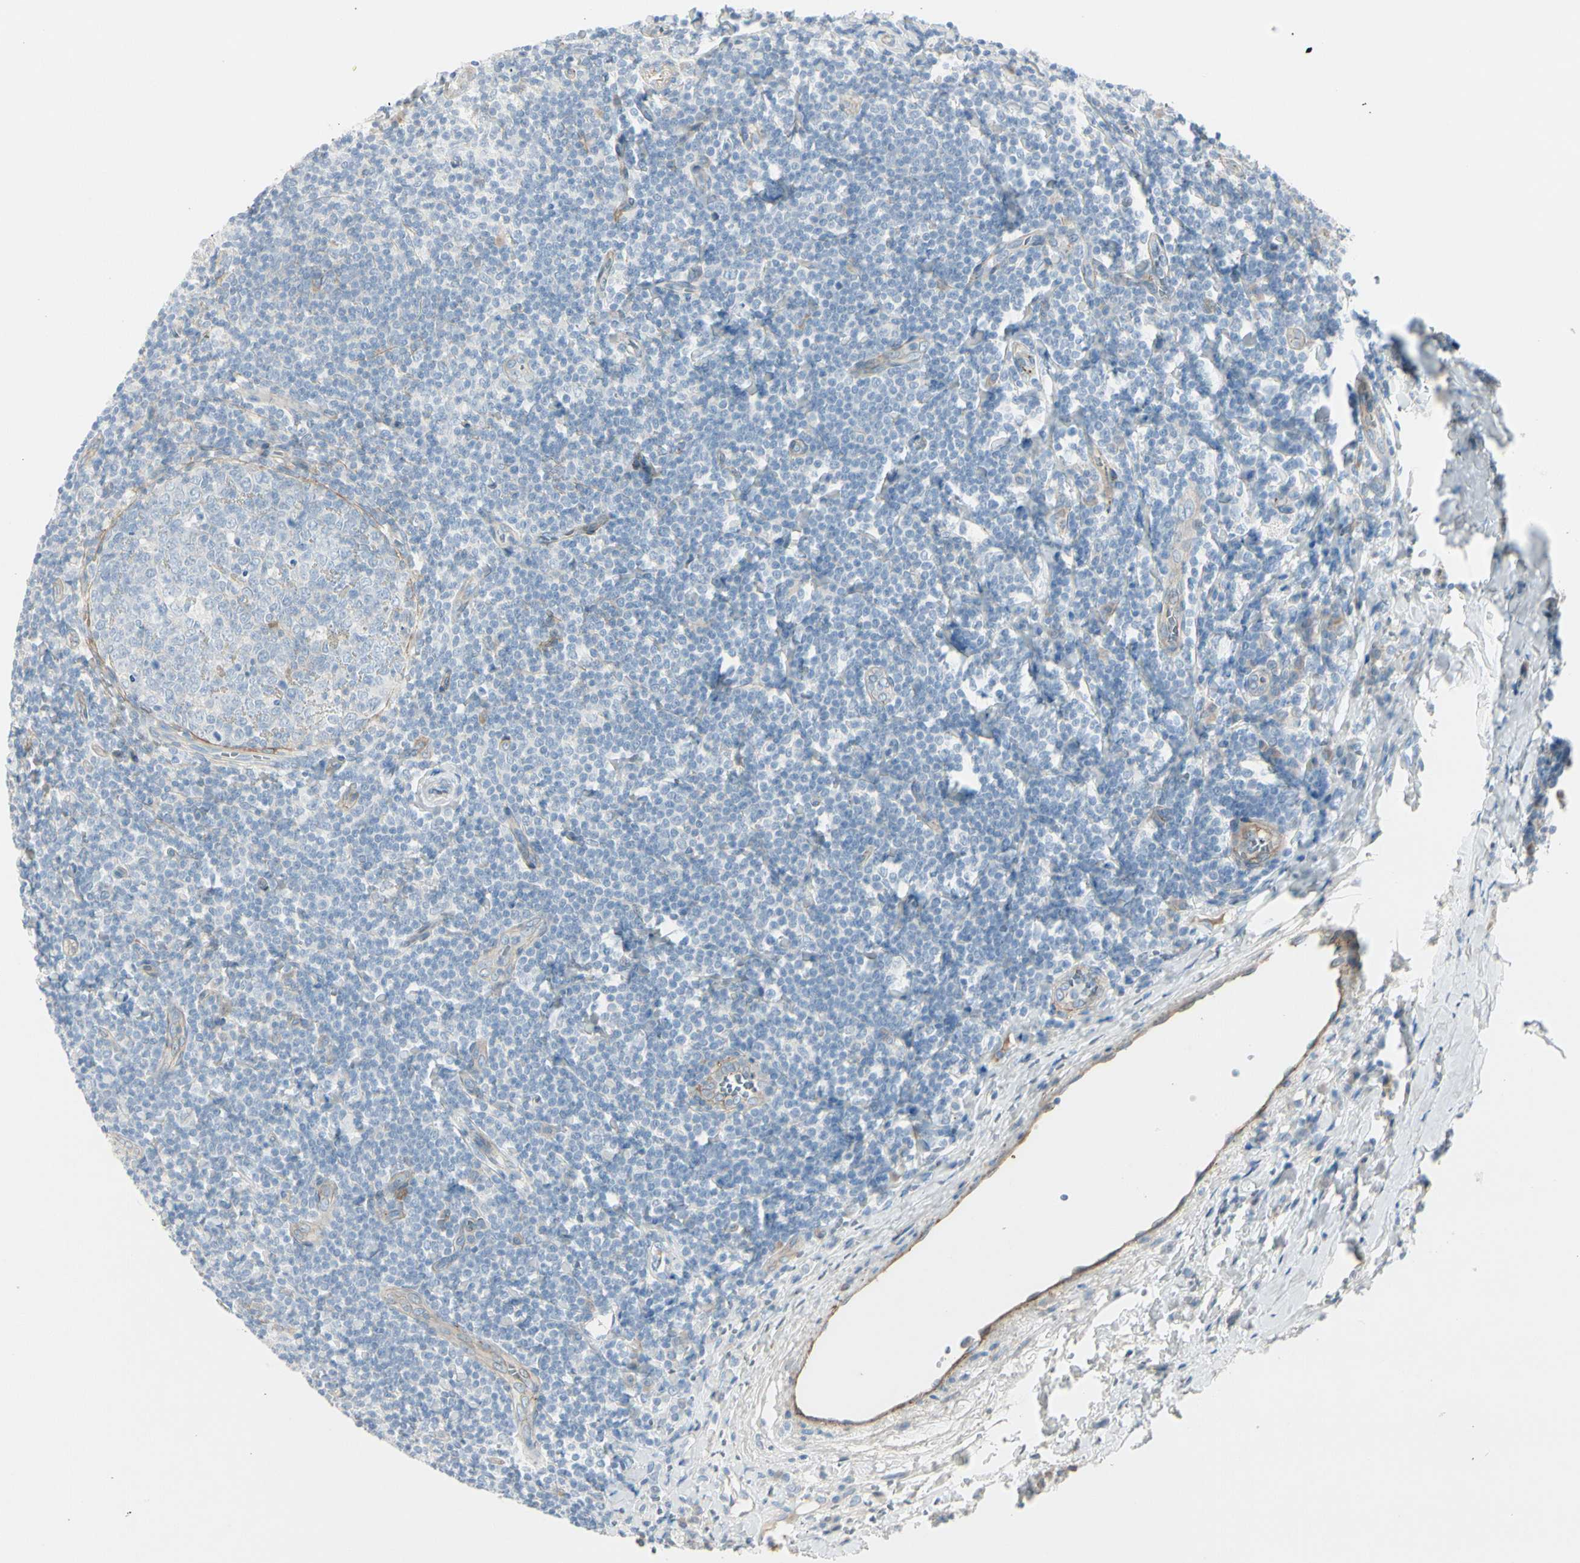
{"staining": {"intensity": "negative", "quantity": "none", "location": "none"}, "tissue": "tonsil", "cell_type": "Germinal center cells", "image_type": "normal", "snomed": [{"axis": "morphology", "description": "Normal tissue, NOS"}, {"axis": "topography", "description": "Tonsil"}], "caption": "DAB immunohistochemical staining of benign tonsil demonstrates no significant staining in germinal center cells.", "gene": "CACNA2D1", "patient": {"sex": "male", "age": 31}}